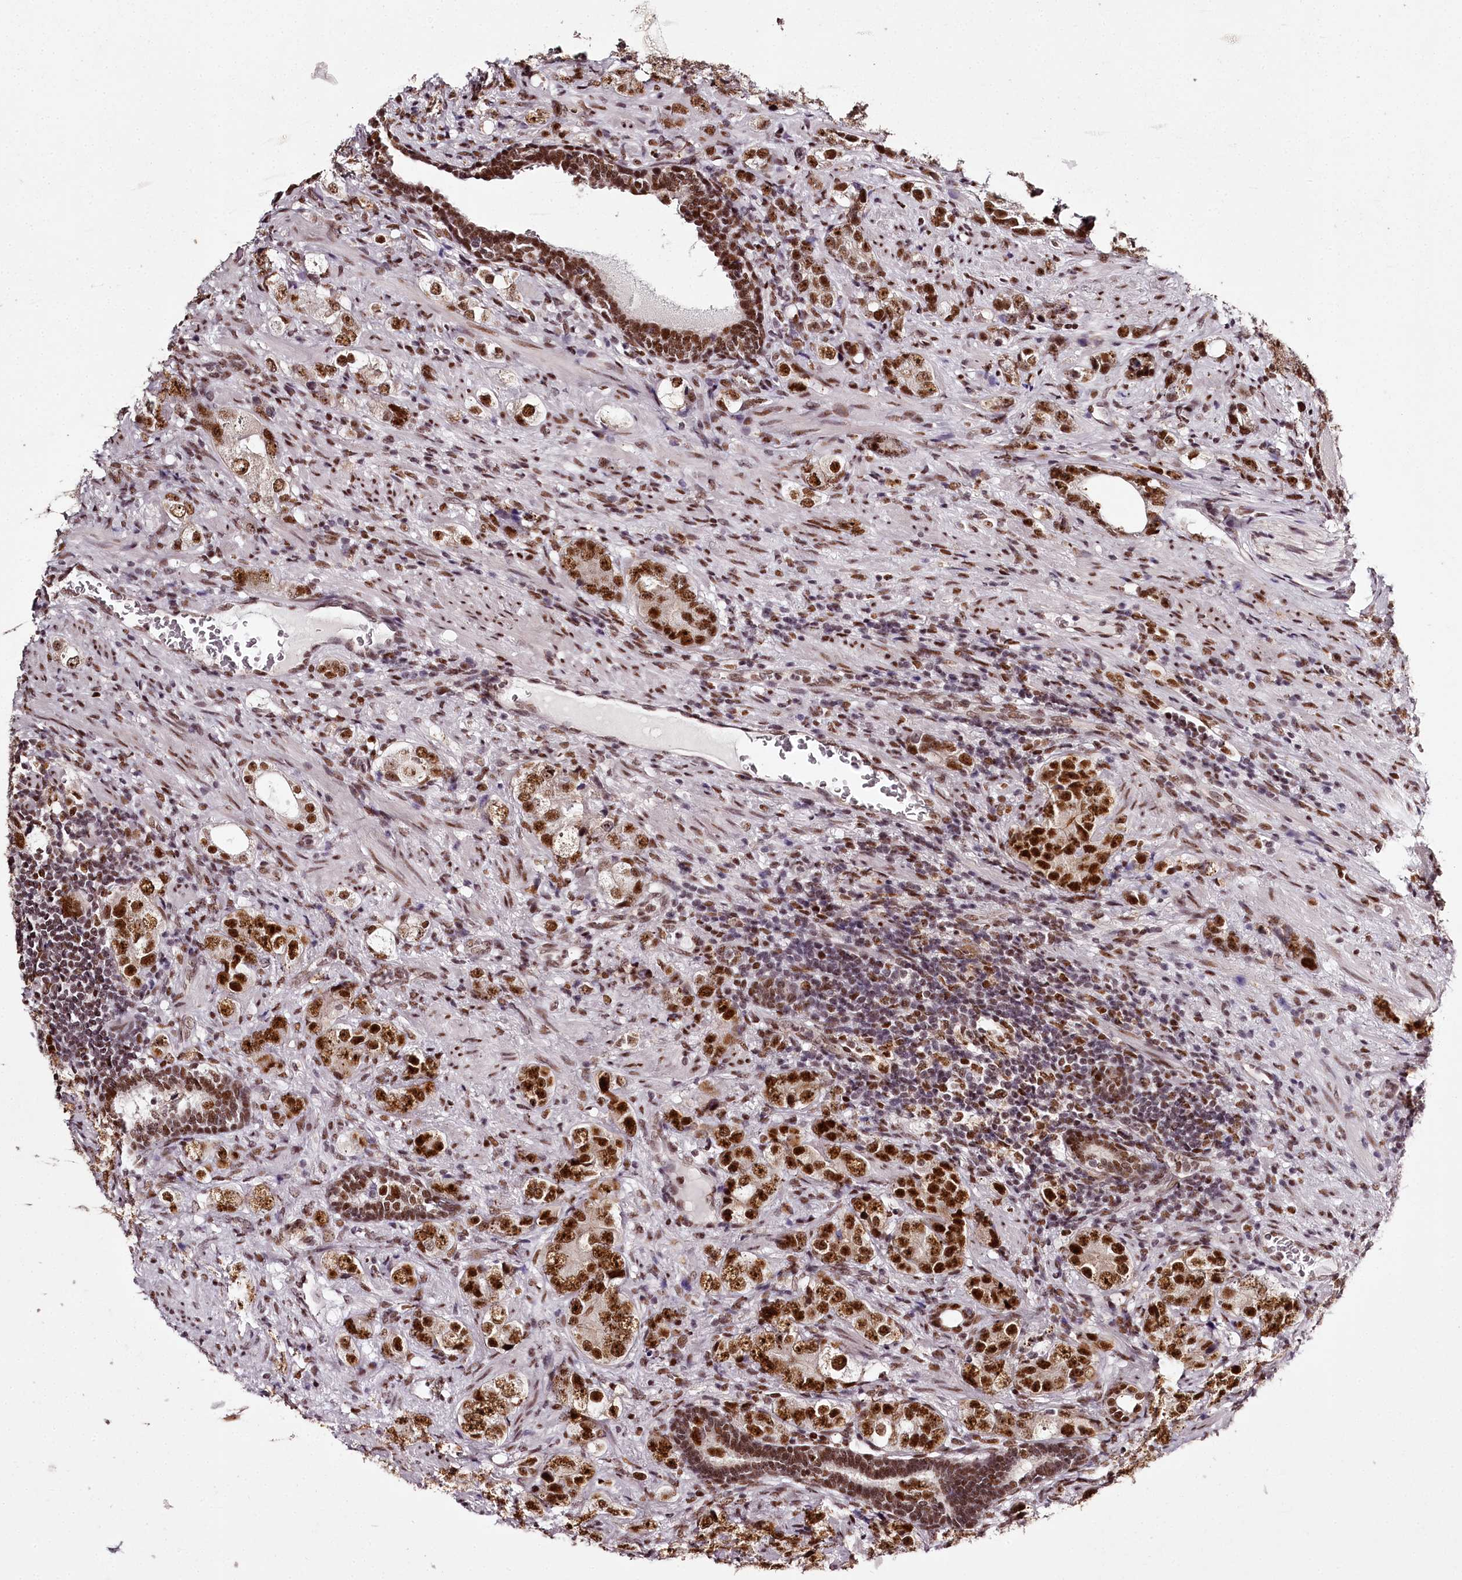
{"staining": {"intensity": "strong", "quantity": ">75%", "location": "nuclear"}, "tissue": "prostate cancer", "cell_type": "Tumor cells", "image_type": "cancer", "snomed": [{"axis": "morphology", "description": "Adenocarcinoma, High grade"}, {"axis": "topography", "description": "Prostate"}], "caption": "Protein positivity by immunohistochemistry displays strong nuclear expression in approximately >75% of tumor cells in prostate cancer (adenocarcinoma (high-grade)).", "gene": "PSPC1", "patient": {"sex": "male", "age": 63}}